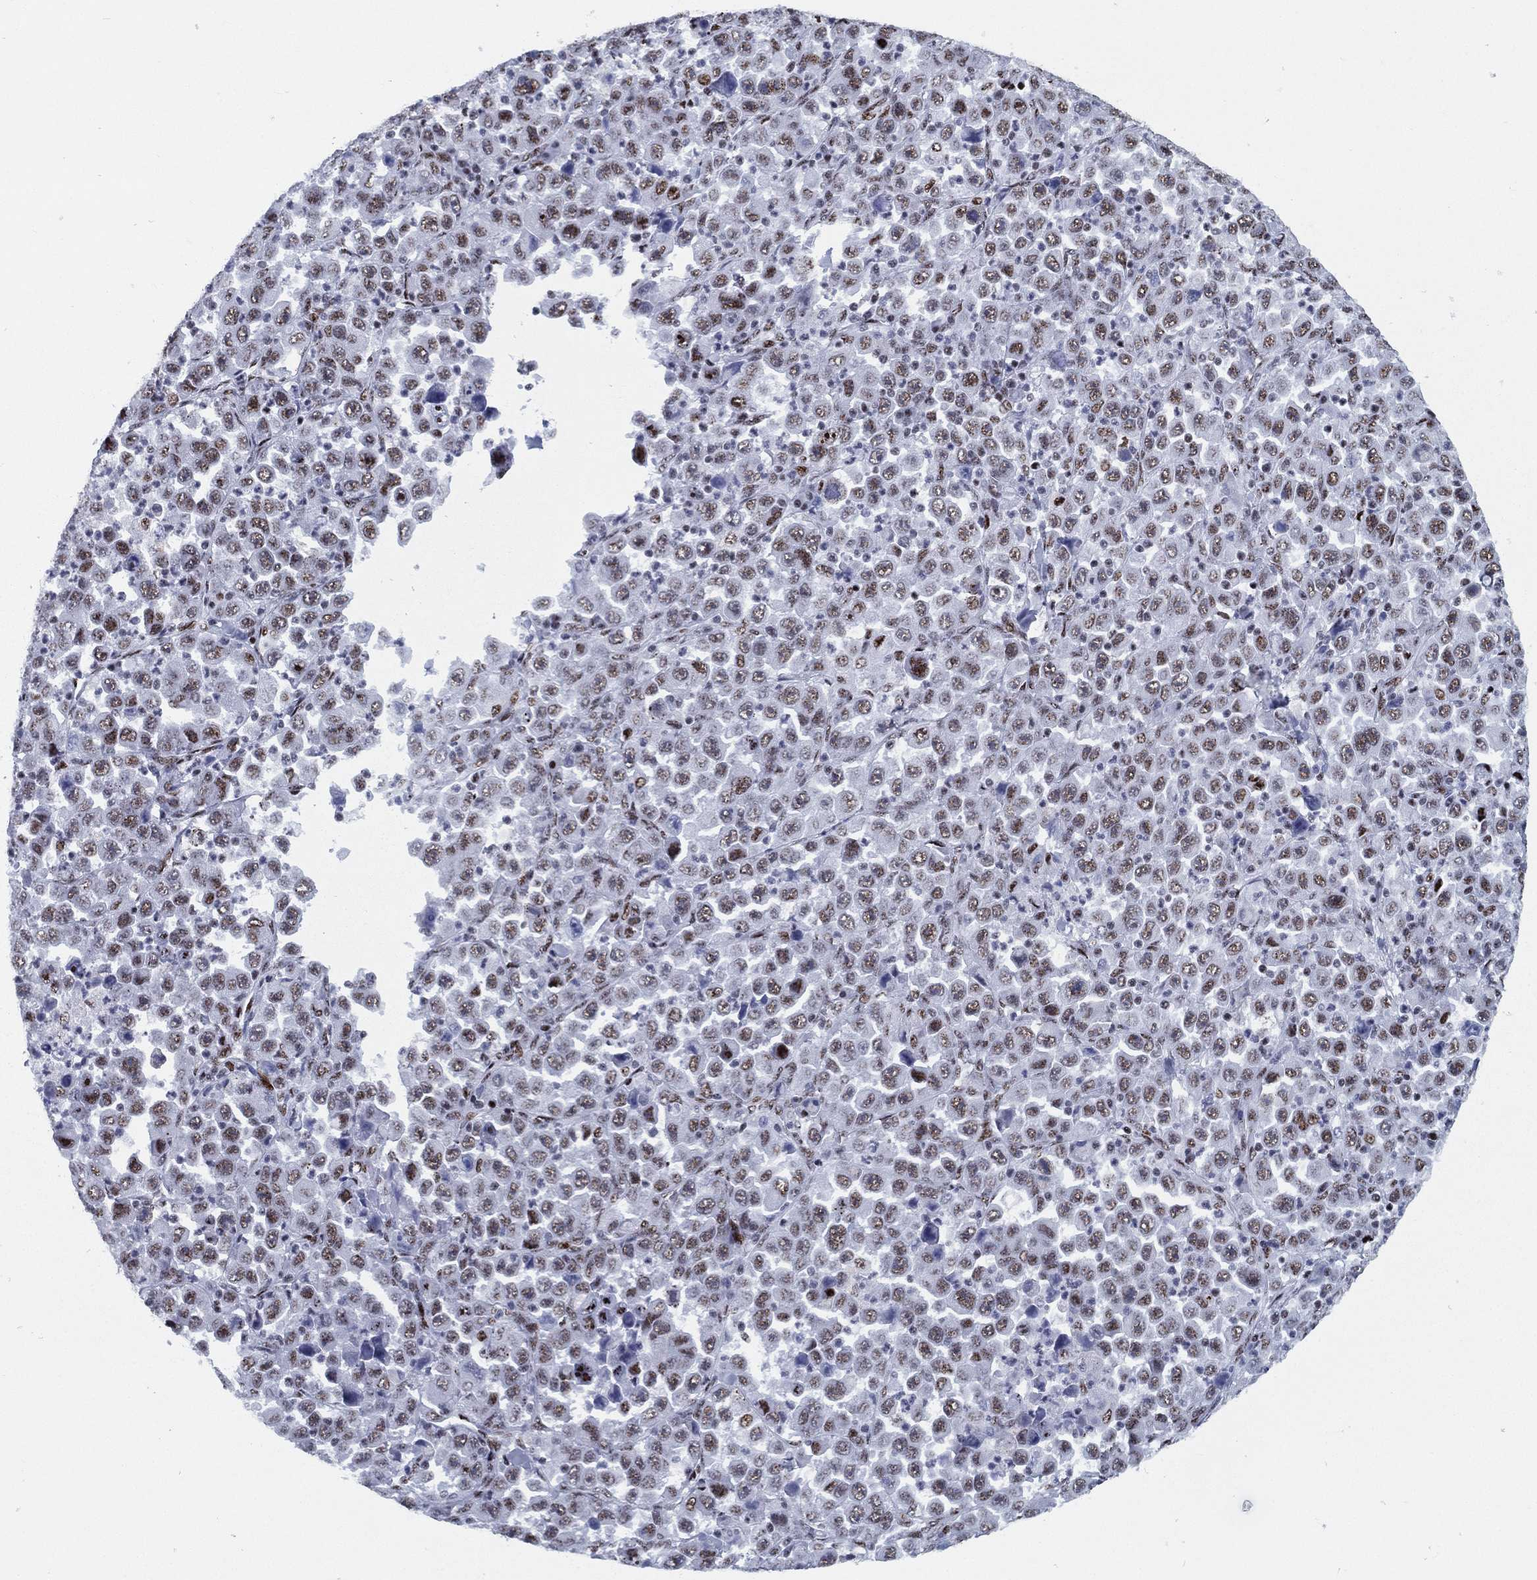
{"staining": {"intensity": "moderate", "quantity": "25%-75%", "location": "nuclear"}, "tissue": "stomach cancer", "cell_type": "Tumor cells", "image_type": "cancer", "snomed": [{"axis": "morphology", "description": "Normal tissue, NOS"}, {"axis": "morphology", "description": "Adenocarcinoma, NOS"}, {"axis": "topography", "description": "Stomach, upper"}, {"axis": "topography", "description": "Stomach"}], "caption": "A histopathology image showing moderate nuclear staining in about 25%-75% of tumor cells in stomach adenocarcinoma, as visualized by brown immunohistochemical staining.", "gene": "CYB561D2", "patient": {"sex": "male", "age": 59}}